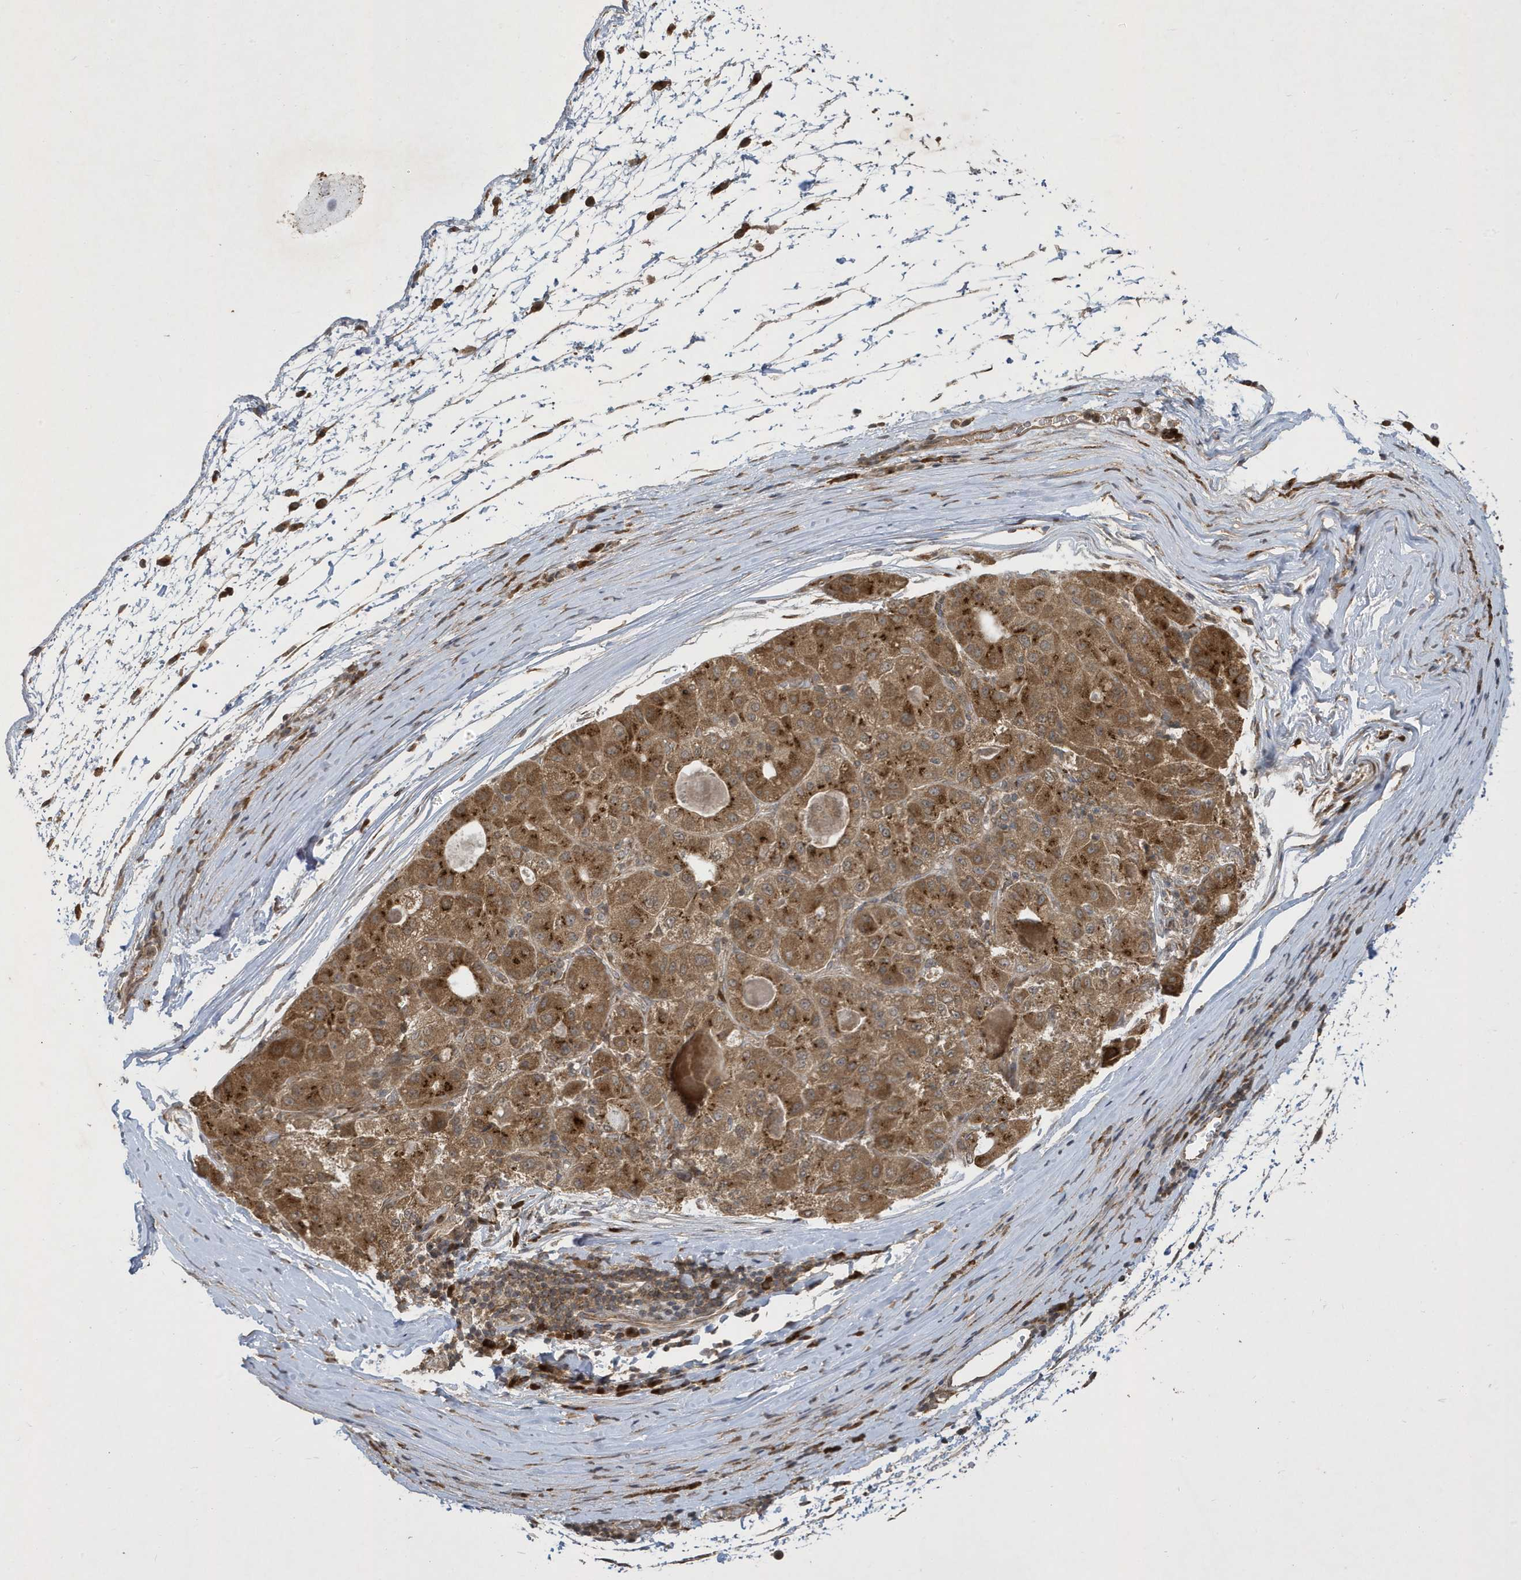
{"staining": {"intensity": "moderate", "quantity": ">75%", "location": "cytoplasmic/membranous"}, "tissue": "liver cancer", "cell_type": "Tumor cells", "image_type": "cancer", "snomed": [{"axis": "morphology", "description": "Carcinoma, Hepatocellular, NOS"}, {"axis": "topography", "description": "Liver"}], "caption": "DAB (3,3'-diaminobenzidine) immunohistochemical staining of human liver cancer (hepatocellular carcinoma) demonstrates moderate cytoplasmic/membranous protein staining in about >75% of tumor cells.", "gene": "STX10", "patient": {"sex": "male", "age": 80}}